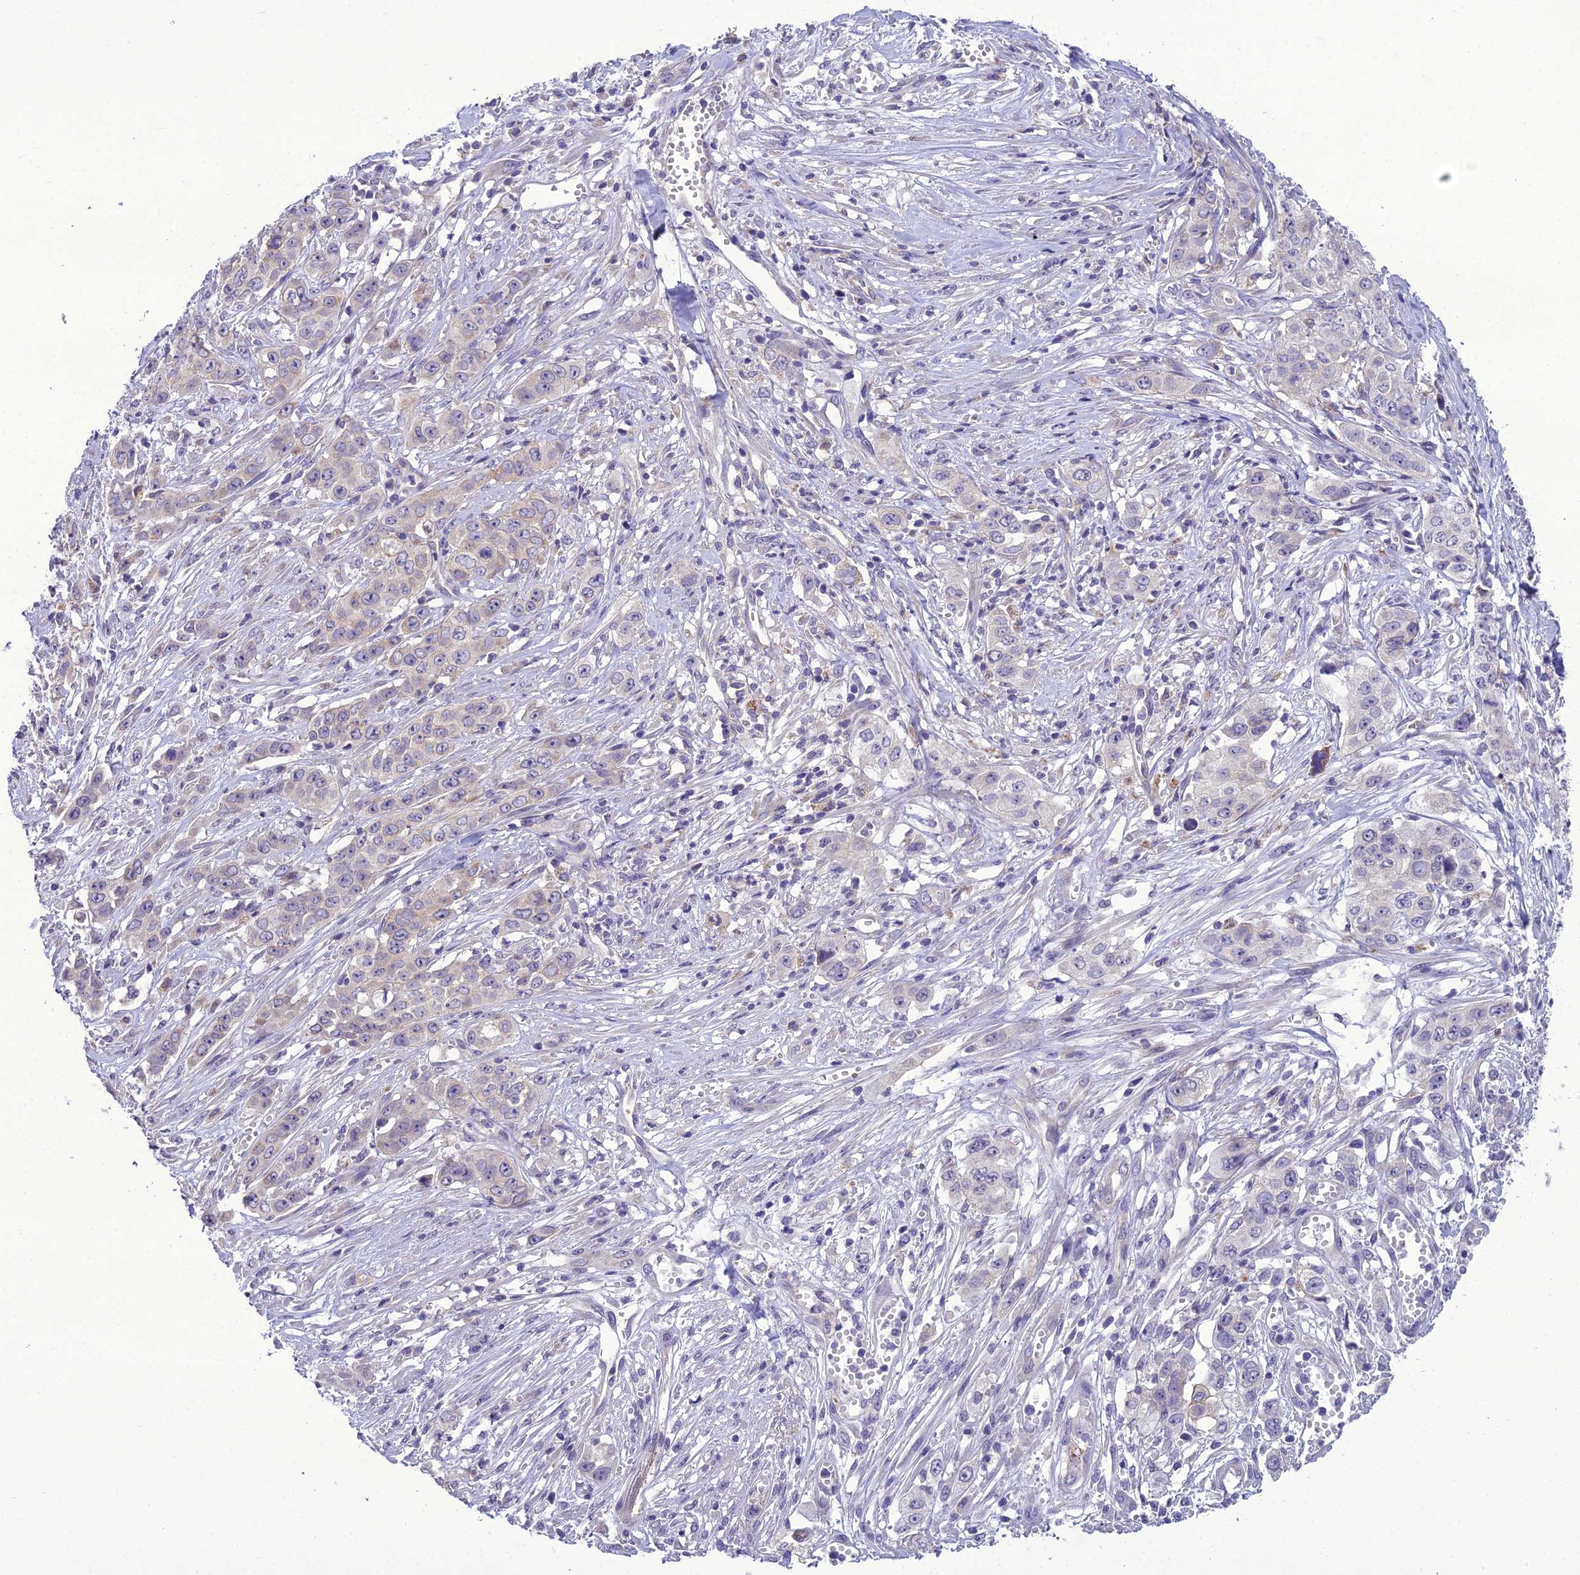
{"staining": {"intensity": "negative", "quantity": "none", "location": "none"}, "tissue": "stomach cancer", "cell_type": "Tumor cells", "image_type": "cancer", "snomed": [{"axis": "morphology", "description": "Adenocarcinoma, NOS"}, {"axis": "topography", "description": "Stomach, upper"}], "caption": "DAB immunohistochemical staining of stomach cancer demonstrates no significant positivity in tumor cells. (Immunohistochemistry (ihc), brightfield microscopy, high magnification).", "gene": "SCRT1", "patient": {"sex": "male", "age": 62}}